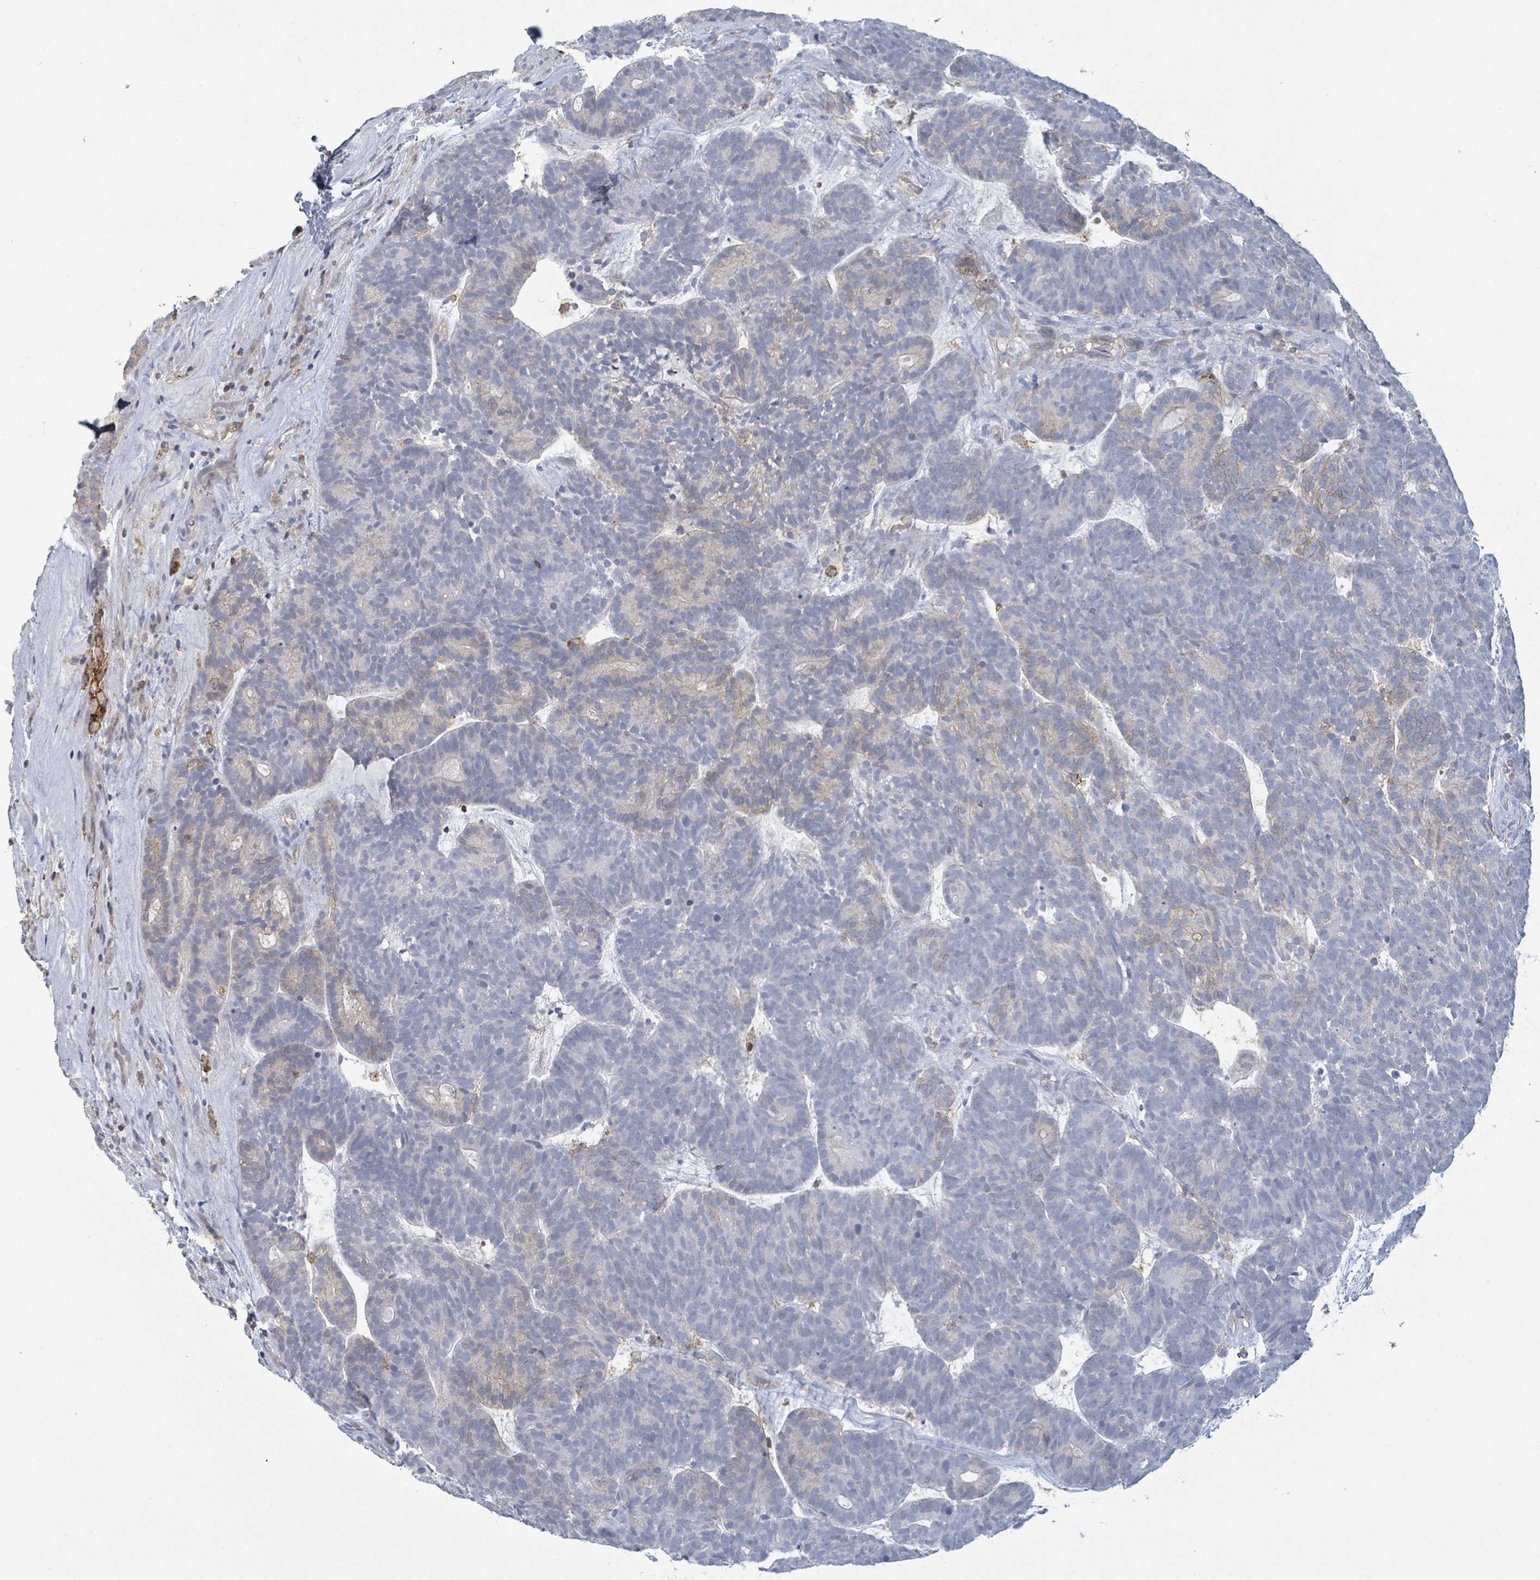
{"staining": {"intensity": "negative", "quantity": "none", "location": "none"}, "tissue": "head and neck cancer", "cell_type": "Tumor cells", "image_type": "cancer", "snomed": [{"axis": "morphology", "description": "Adenocarcinoma, NOS"}, {"axis": "topography", "description": "Head-Neck"}], "caption": "Immunohistochemical staining of human head and neck cancer (adenocarcinoma) shows no significant expression in tumor cells. (Stains: DAB immunohistochemistry (IHC) with hematoxylin counter stain, Microscopy: brightfield microscopy at high magnification).", "gene": "TNFRSF14", "patient": {"sex": "female", "age": 81}}